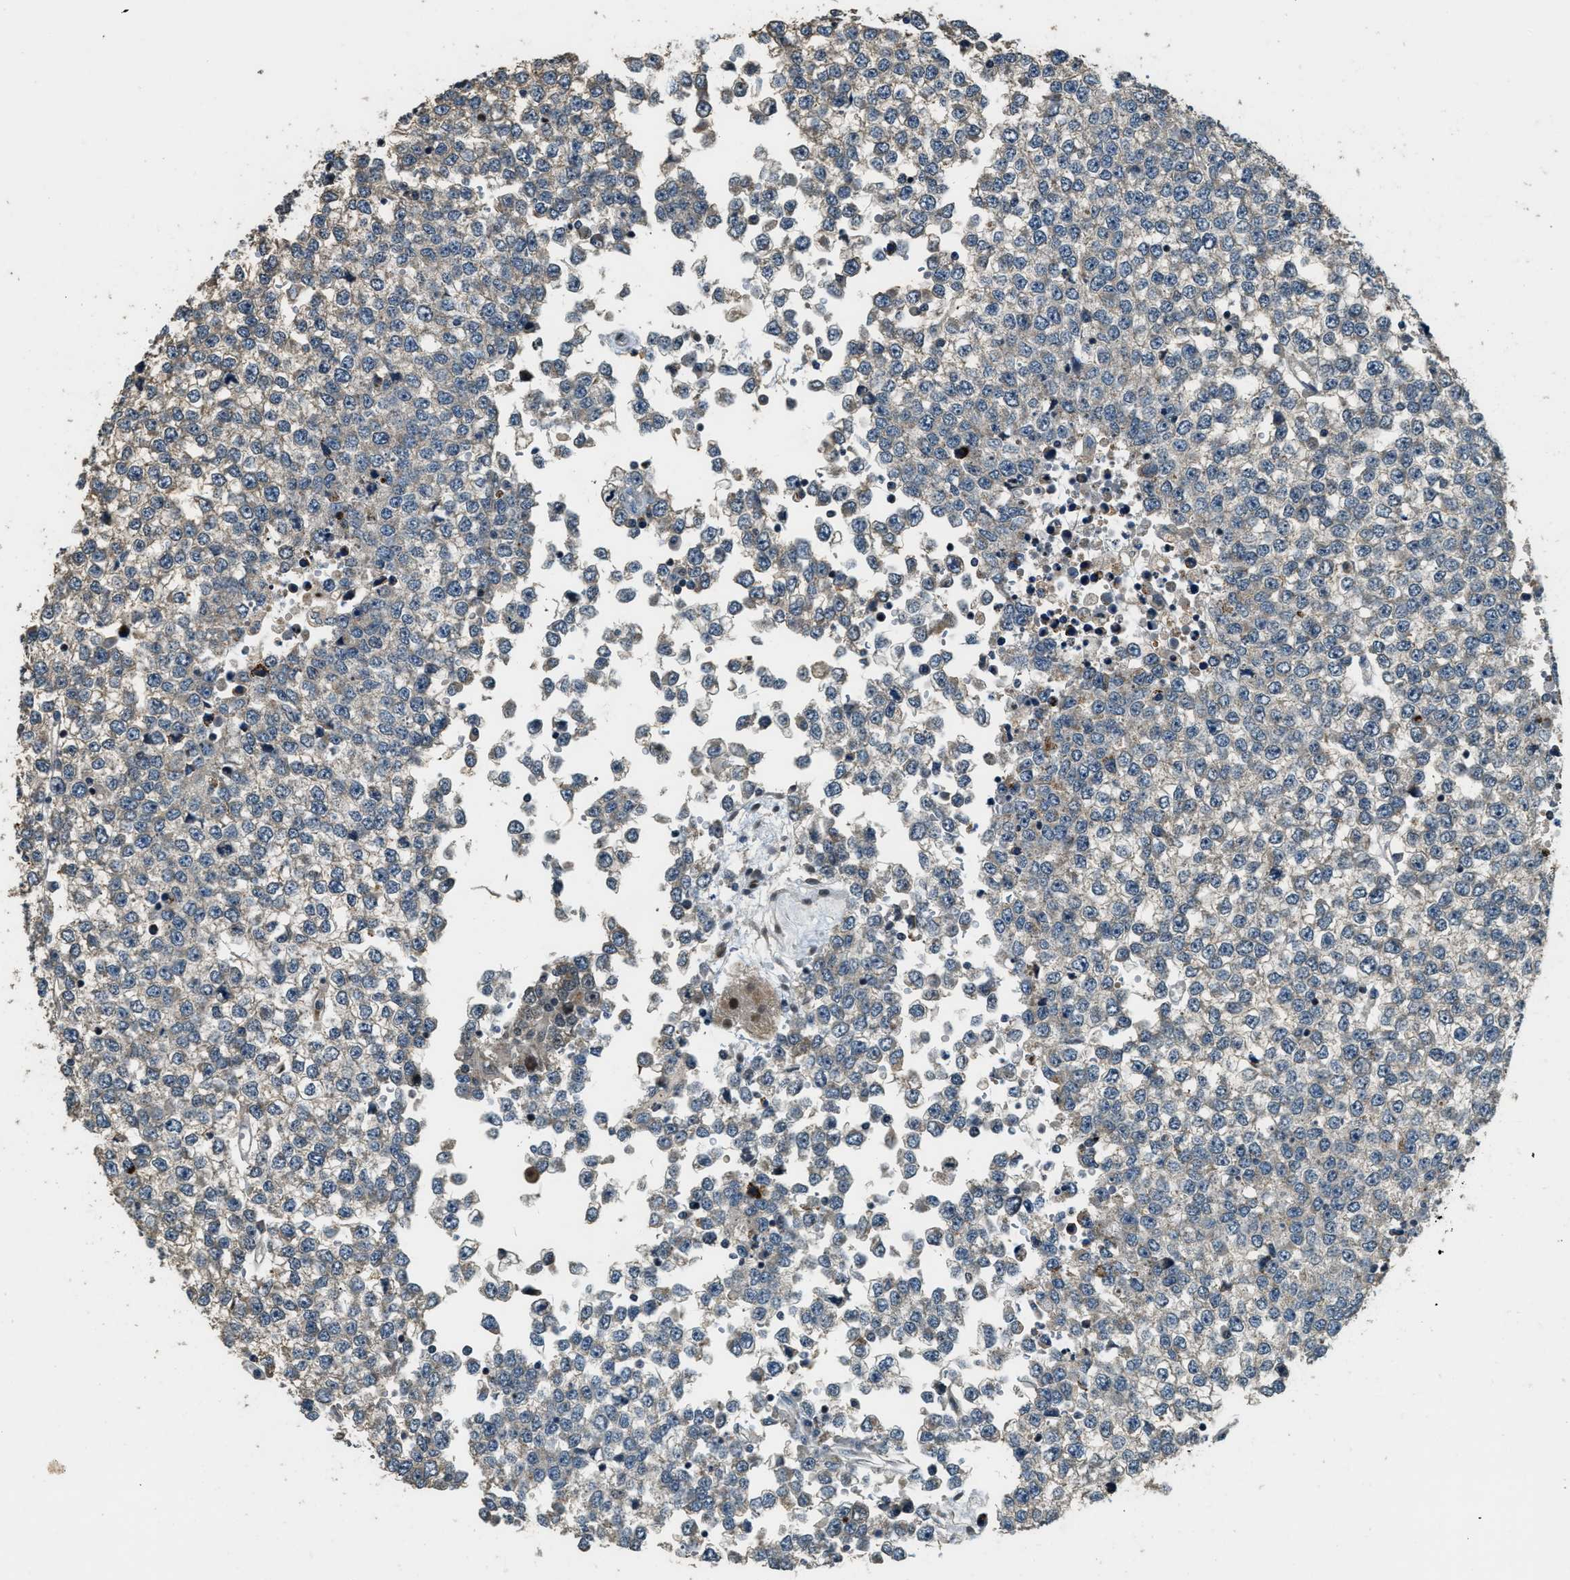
{"staining": {"intensity": "weak", "quantity": "25%-75%", "location": "cytoplasmic/membranous"}, "tissue": "testis cancer", "cell_type": "Tumor cells", "image_type": "cancer", "snomed": [{"axis": "morphology", "description": "Seminoma, NOS"}, {"axis": "topography", "description": "Testis"}], "caption": "Weak cytoplasmic/membranous expression is identified in about 25%-75% of tumor cells in testis cancer (seminoma). The staining was performed using DAB (3,3'-diaminobenzidine), with brown indicating positive protein expression. Nuclei are stained blue with hematoxylin.", "gene": "MED21", "patient": {"sex": "male", "age": 65}}